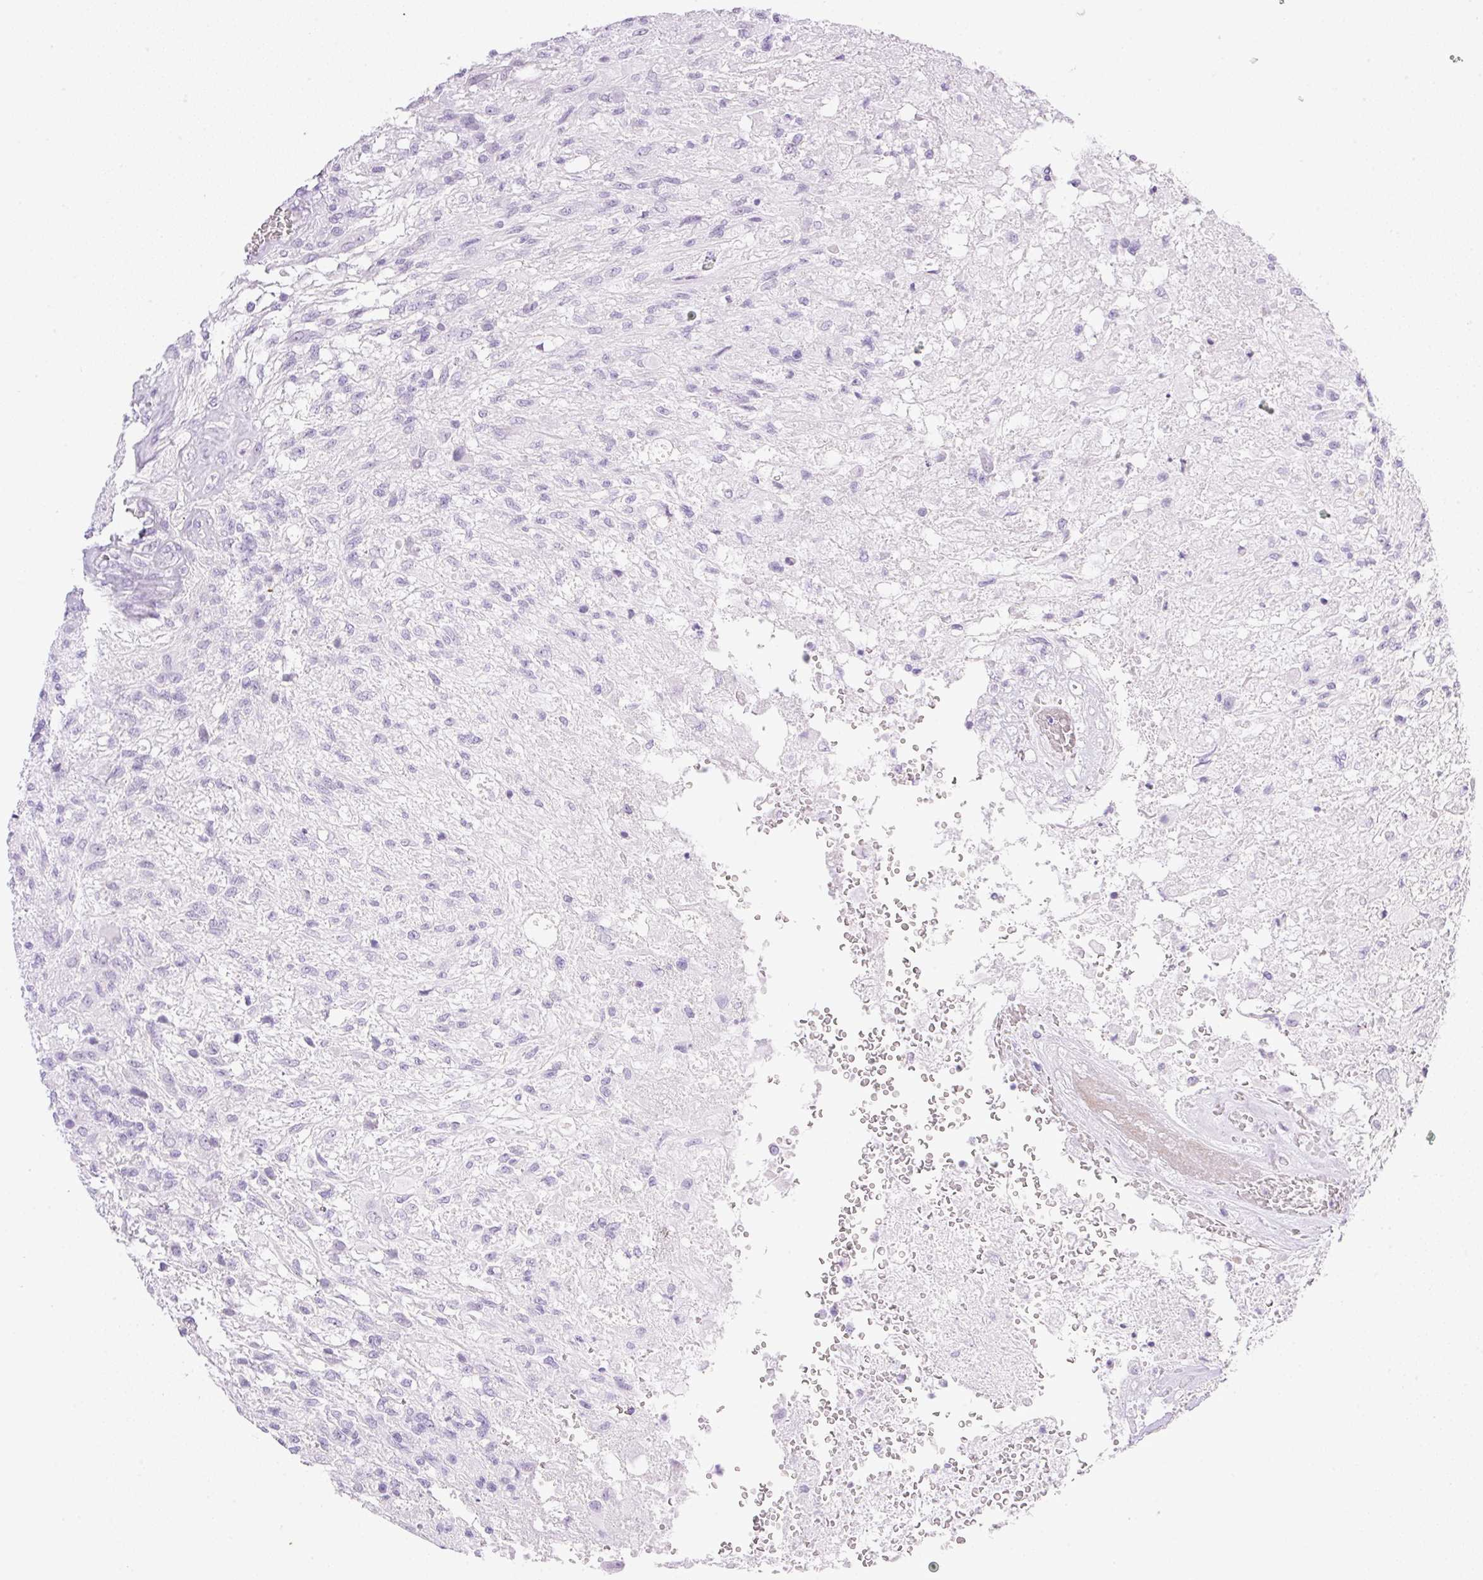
{"staining": {"intensity": "negative", "quantity": "none", "location": "none"}, "tissue": "glioma", "cell_type": "Tumor cells", "image_type": "cancer", "snomed": [{"axis": "morphology", "description": "Glioma, malignant, High grade"}, {"axis": "topography", "description": "Brain"}], "caption": "The photomicrograph shows no staining of tumor cells in malignant high-grade glioma. The staining is performed using DAB brown chromogen with nuclei counter-stained in using hematoxylin.", "gene": "SPRR4", "patient": {"sex": "male", "age": 56}}